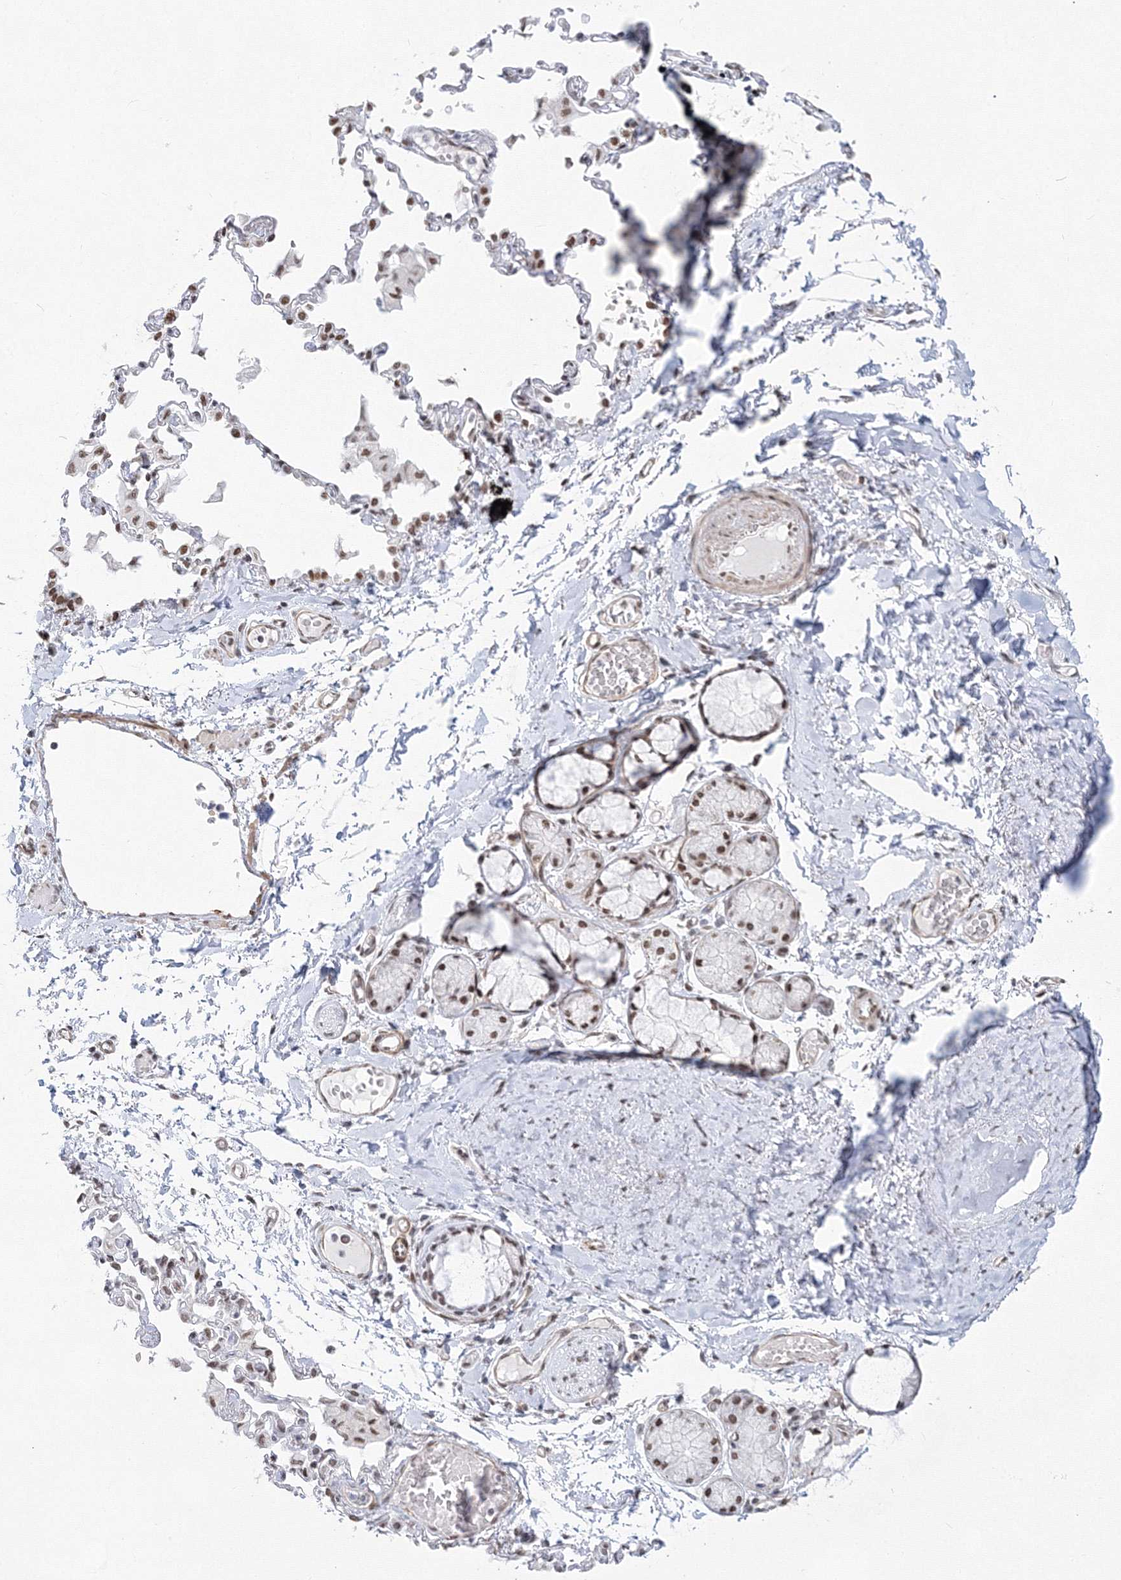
{"staining": {"intensity": "moderate", "quantity": ">75%", "location": "nuclear"}, "tissue": "adipose tissue", "cell_type": "Adipocytes", "image_type": "normal", "snomed": [{"axis": "morphology", "description": "Normal tissue, NOS"}, {"axis": "topography", "description": "Cartilage tissue"}, {"axis": "topography", "description": "Bronchus"}, {"axis": "topography", "description": "Lung"}, {"axis": "topography", "description": "Peripheral nerve tissue"}], "caption": "Protein staining of benign adipose tissue shows moderate nuclear positivity in approximately >75% of adipocytes. (Stains: DAB (3,3'-diaminobenzidine) in brown, nuclei in blue, Microscopy: brightfield microscopy at high magnification).", "gene": "ZNF638", "patient": {"sex": "female", "age": 49}}